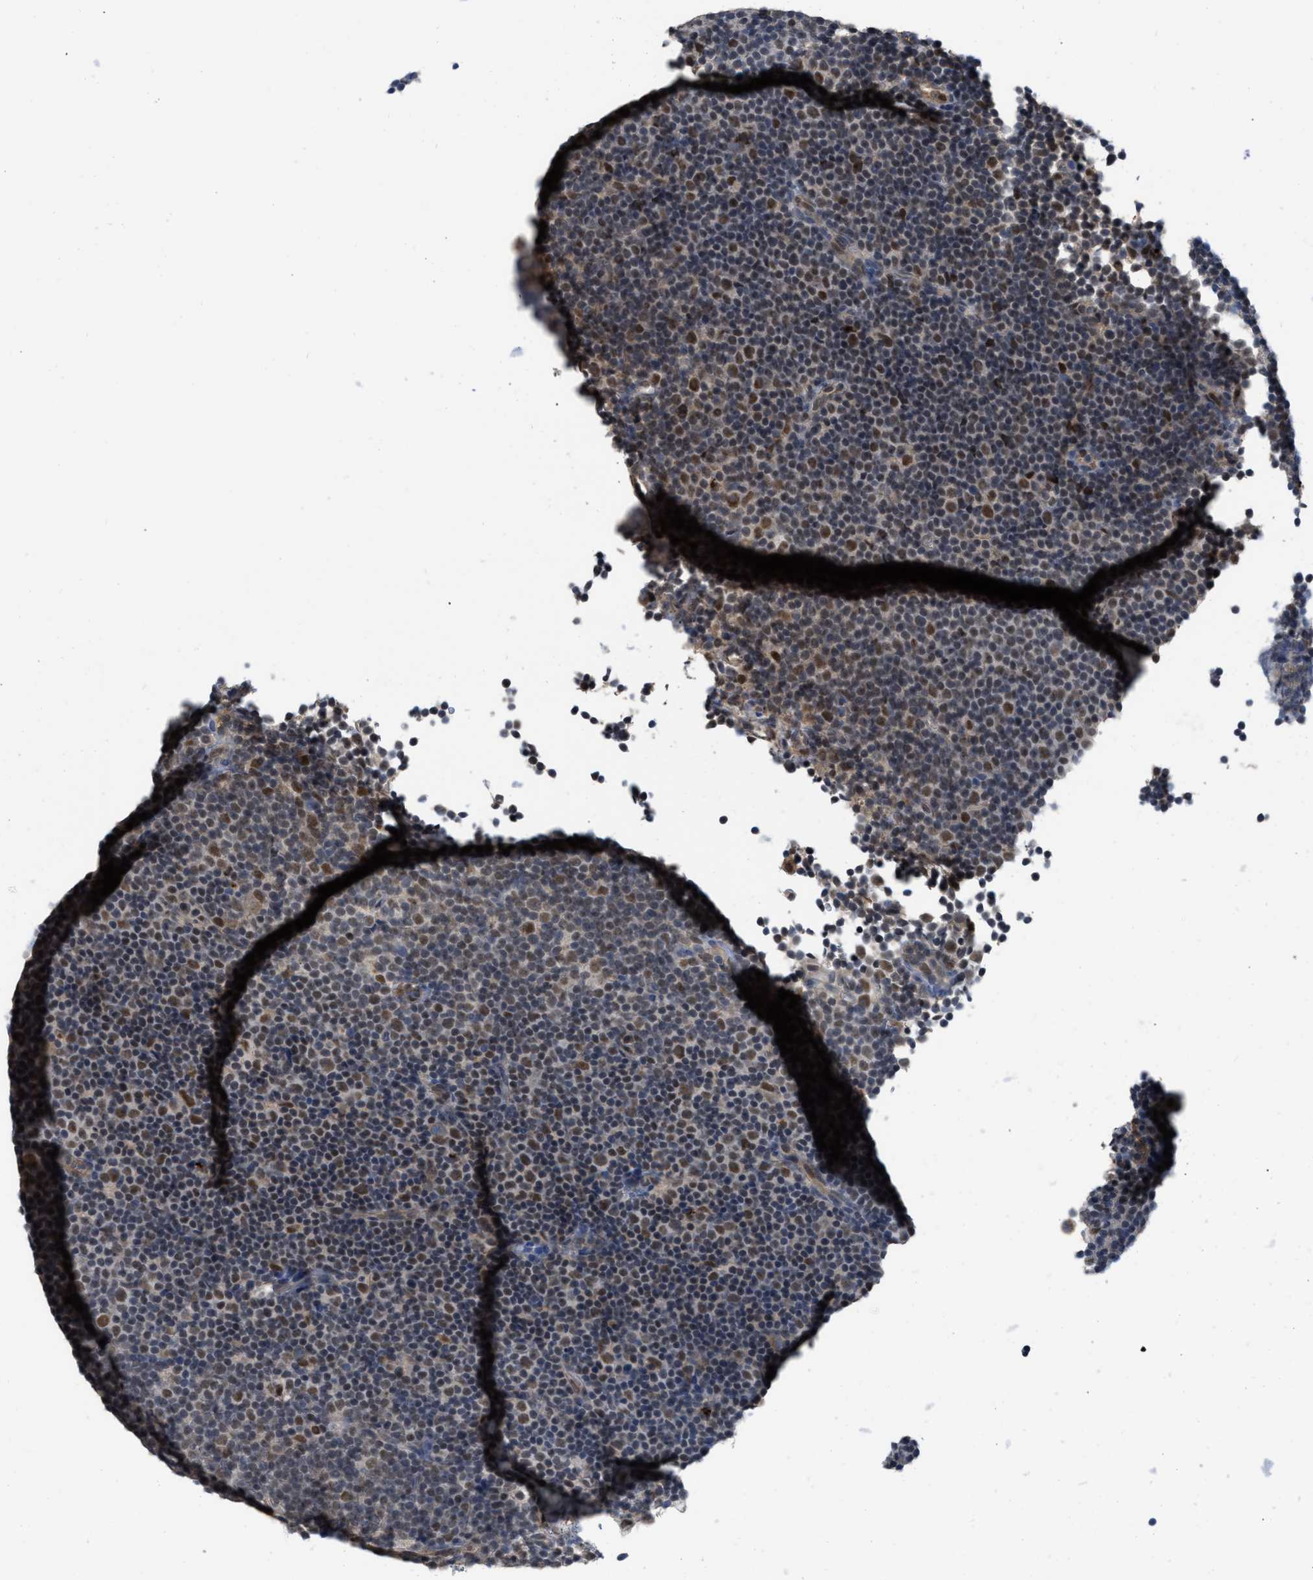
{"staining": {"intensity": "moderate", "quantity": "25%-75%", "location": "nuclear"}, "tissue": "lymphoma", "cell_type": "Tumor cells", "image_type": "cancer", "snomed": [{"axis": "morphology", "description": "Malignant lymphoma, non-Hodgkin's type, Low grade"}, {"axis": "topography", "description": "Lymph node"}], "caption": "Malignant lymphoma, non-Hodgkin's type (low-grade) was stained to show a protein in brown. There is medium levels of moderate nuclear staining in approximately 25%-75% of tumor cells.", "gene": "NAPEPLD", "patient": {"sex": "female", "age": 67}}